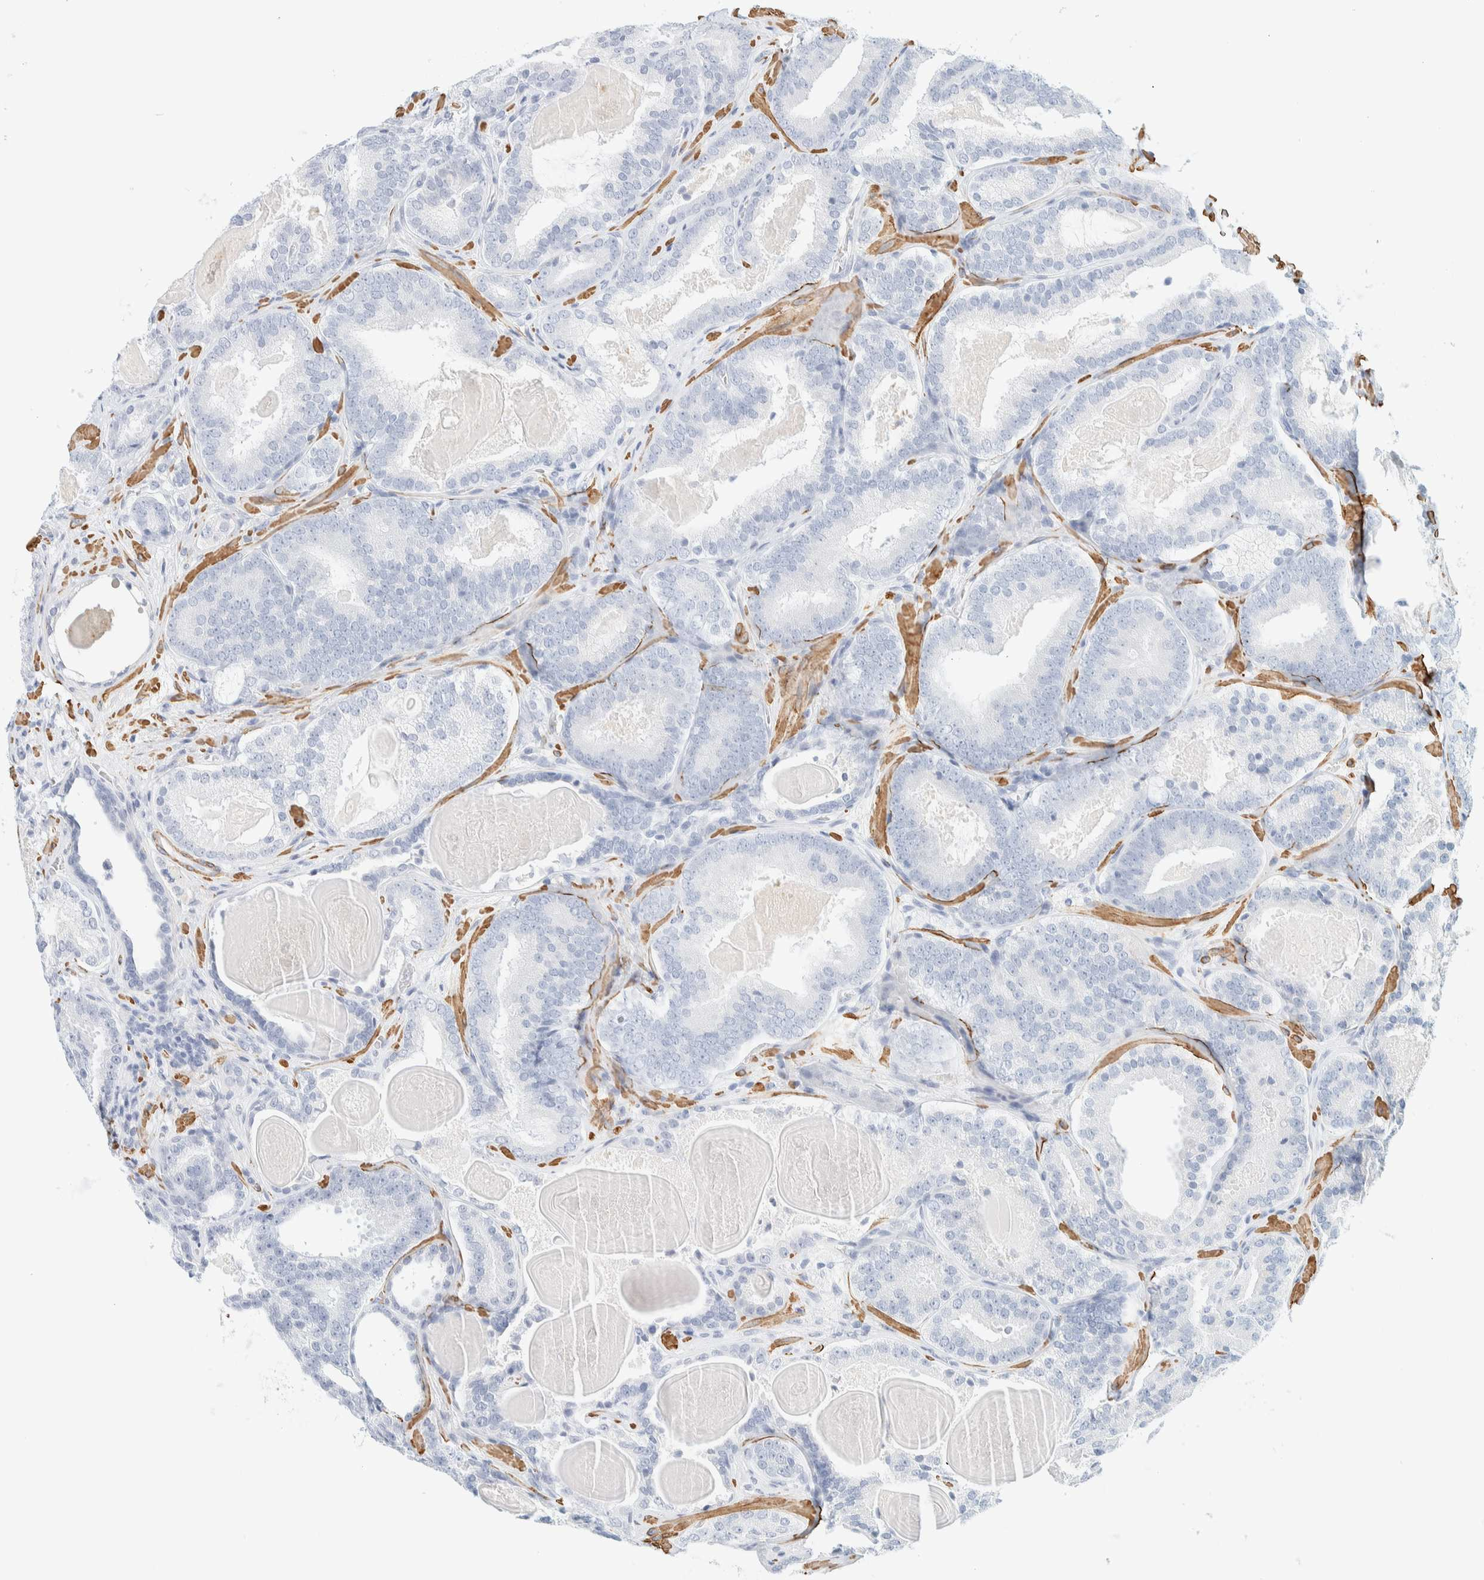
{"staining": {"intensity": "negative", "quantity": "none", "location": "none"}, "tissue": "prostate cancer", "cell_type": "Tumor cells", "image_type": "cancer", "snomed": [{"axis": "morphology", "description": "Adenocarcinoma, High grade"}, {"axis": "topography", "description": "Prostate"}], "caption": "There is no significant staining in tumor cells of high-grade adenocarcinoma (prostate).", "gene": "AFMID", "patient": {"sex": "male", "age": 60}}